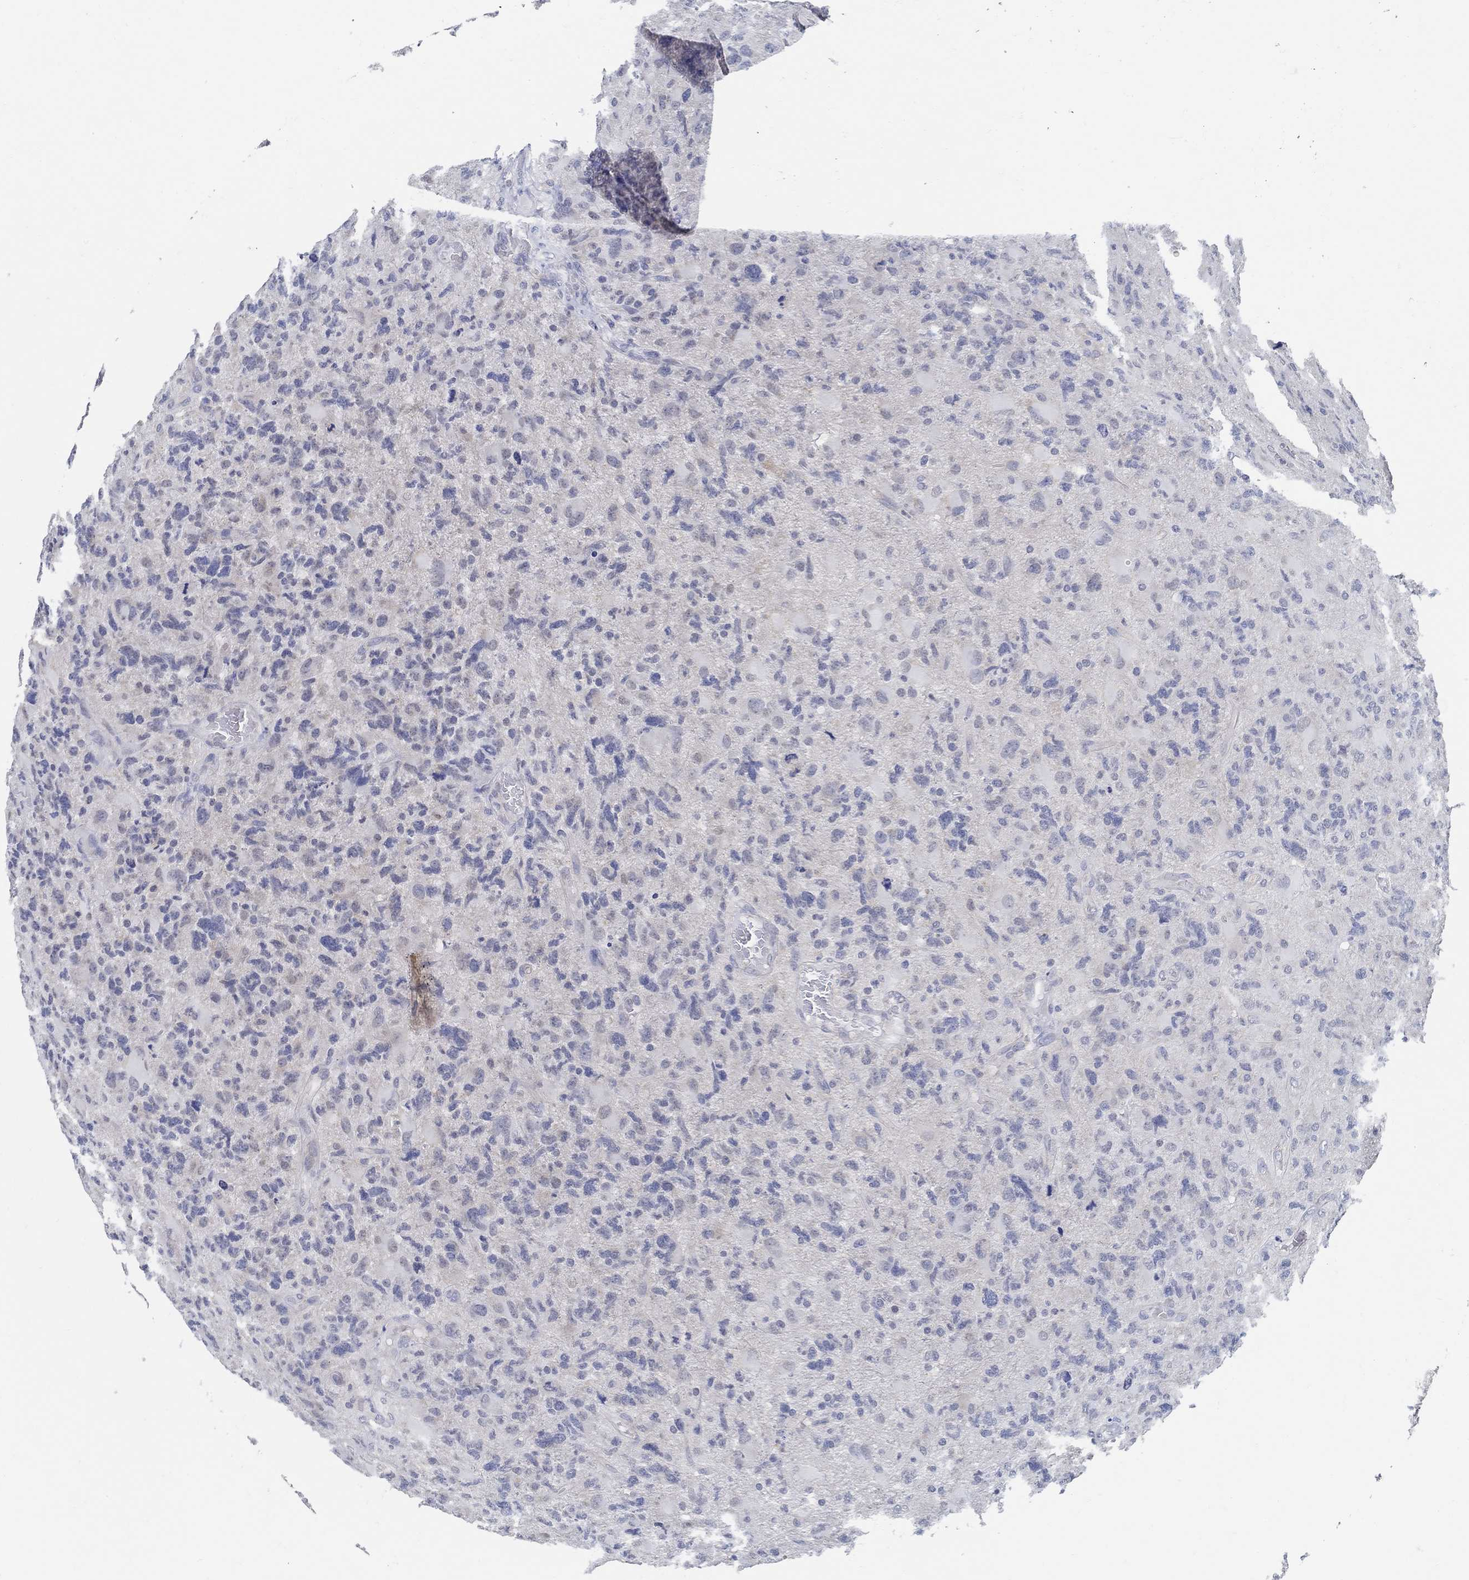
{"staining": {"intensity": "negative", "quantity": "none", "location": "none"}, "tissue": "glioma", "cell_type": "Tumor cells", "image_type": "cancer", "snomed": [{"axis": "morphology", "description": "Glioma, malignant, High grade"}, {"axis": "topography", "description": "Cerebral cortex"}], "caption": "High magnification brightfield microscopy of glioma stained with DAB (brown) and counterstained with hematoxylin (blue): tumor cells show no significant expression.", "gene": "PCDH11X", "patient": {"sex": "male", "age": 70}}